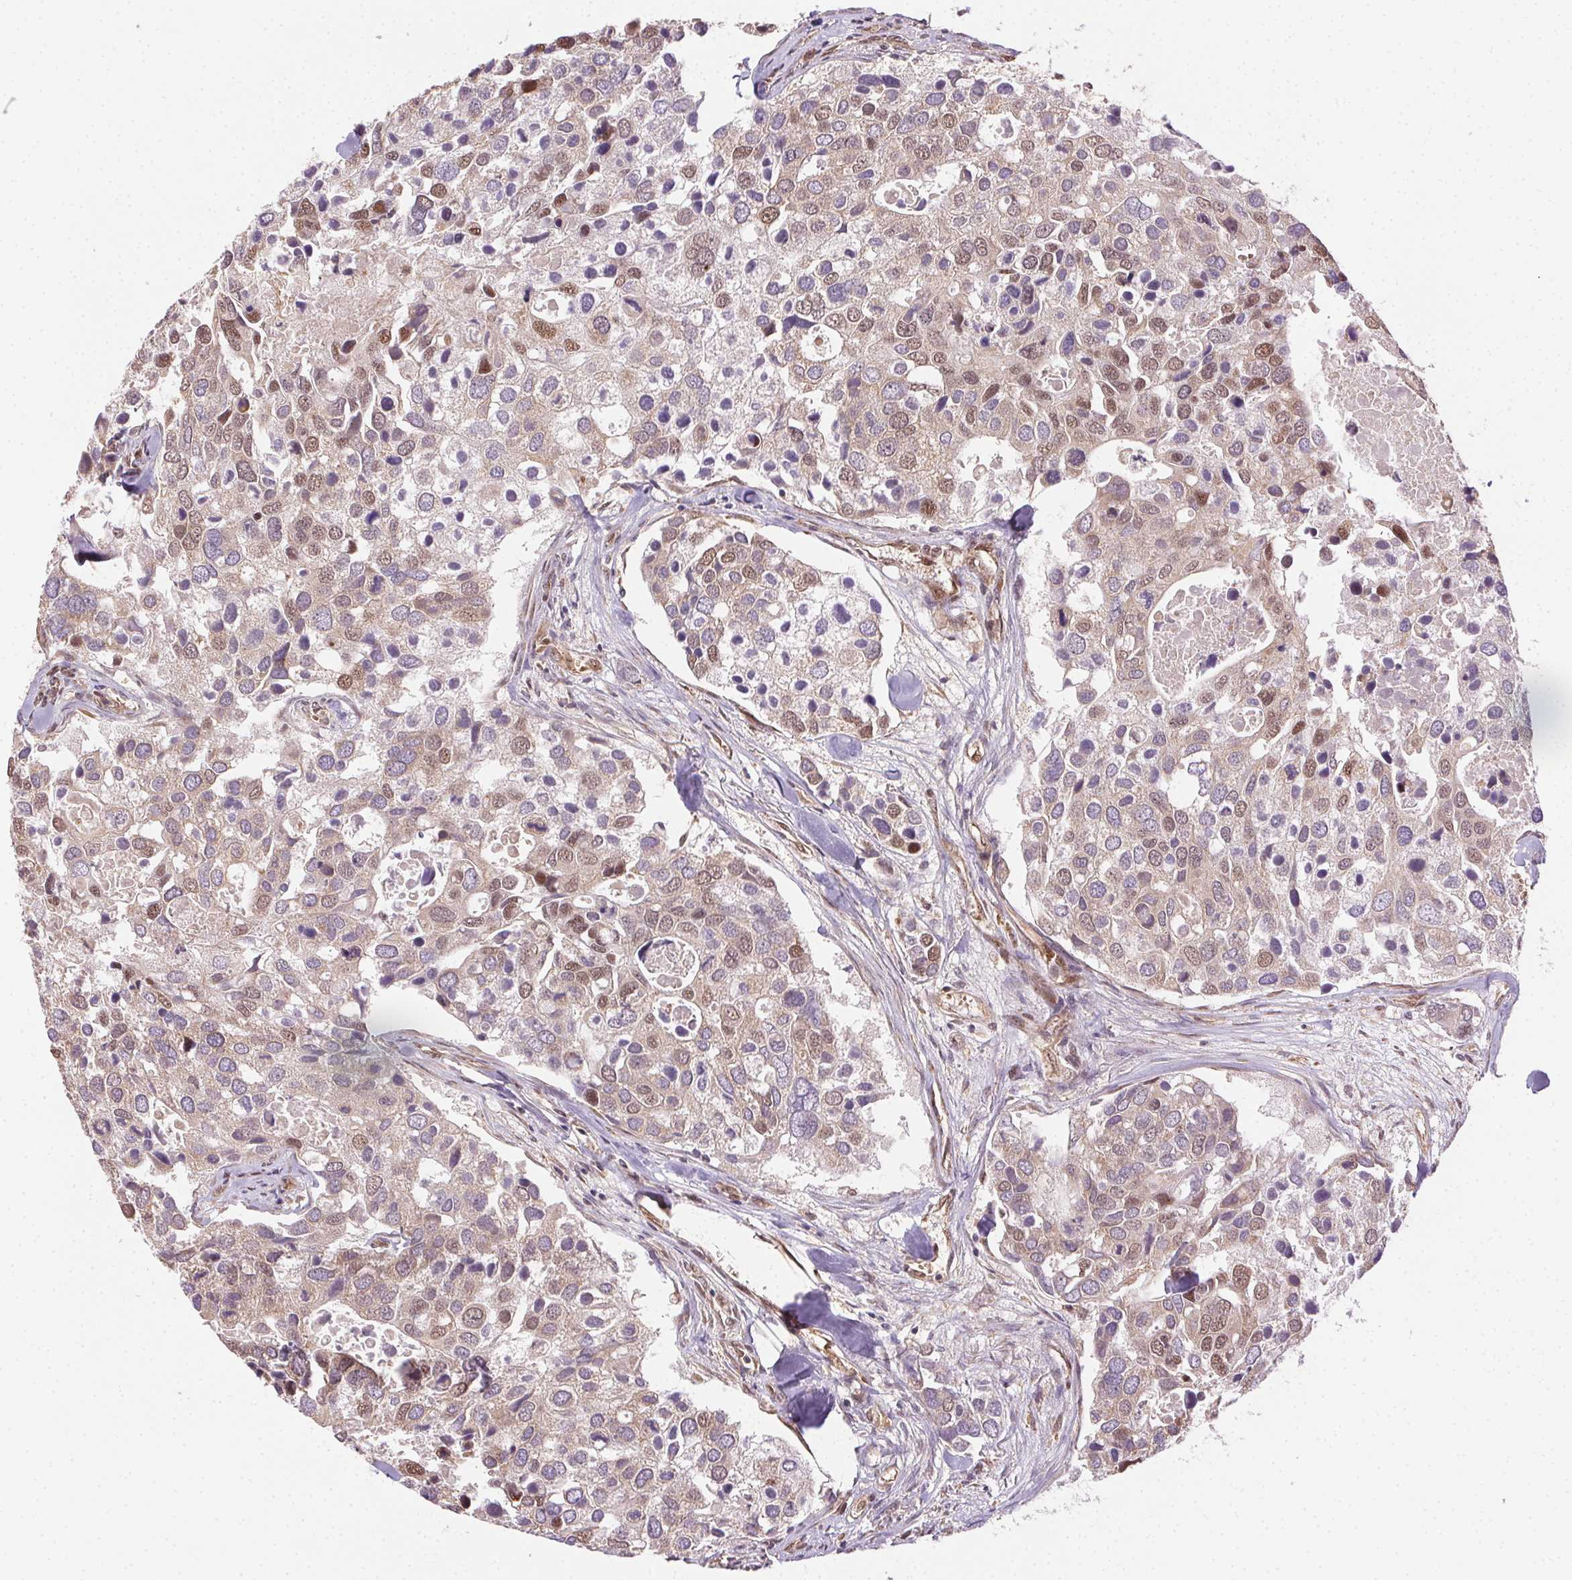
{"staining": {"intensity": "moderate", "quantity": "25%-75%", "location": "cytoplasmic/membranous,nuclear"}, "tissue": "breast cancer", "cell_type": "Tumor cells", "image_type": "cancer", "snomed": [{"axis": "morphology", "description": "Duct carcinoma"}, {"axis": "topography", "description": "Breast"}], "caption": "Protein staining displays moderate cytoplasmic/membranous and nuclear expression in about 25%-75% of tumor cells in breast cancer.", "gene": "TREML4", "patient": {"sex": "female", "age": 83}}